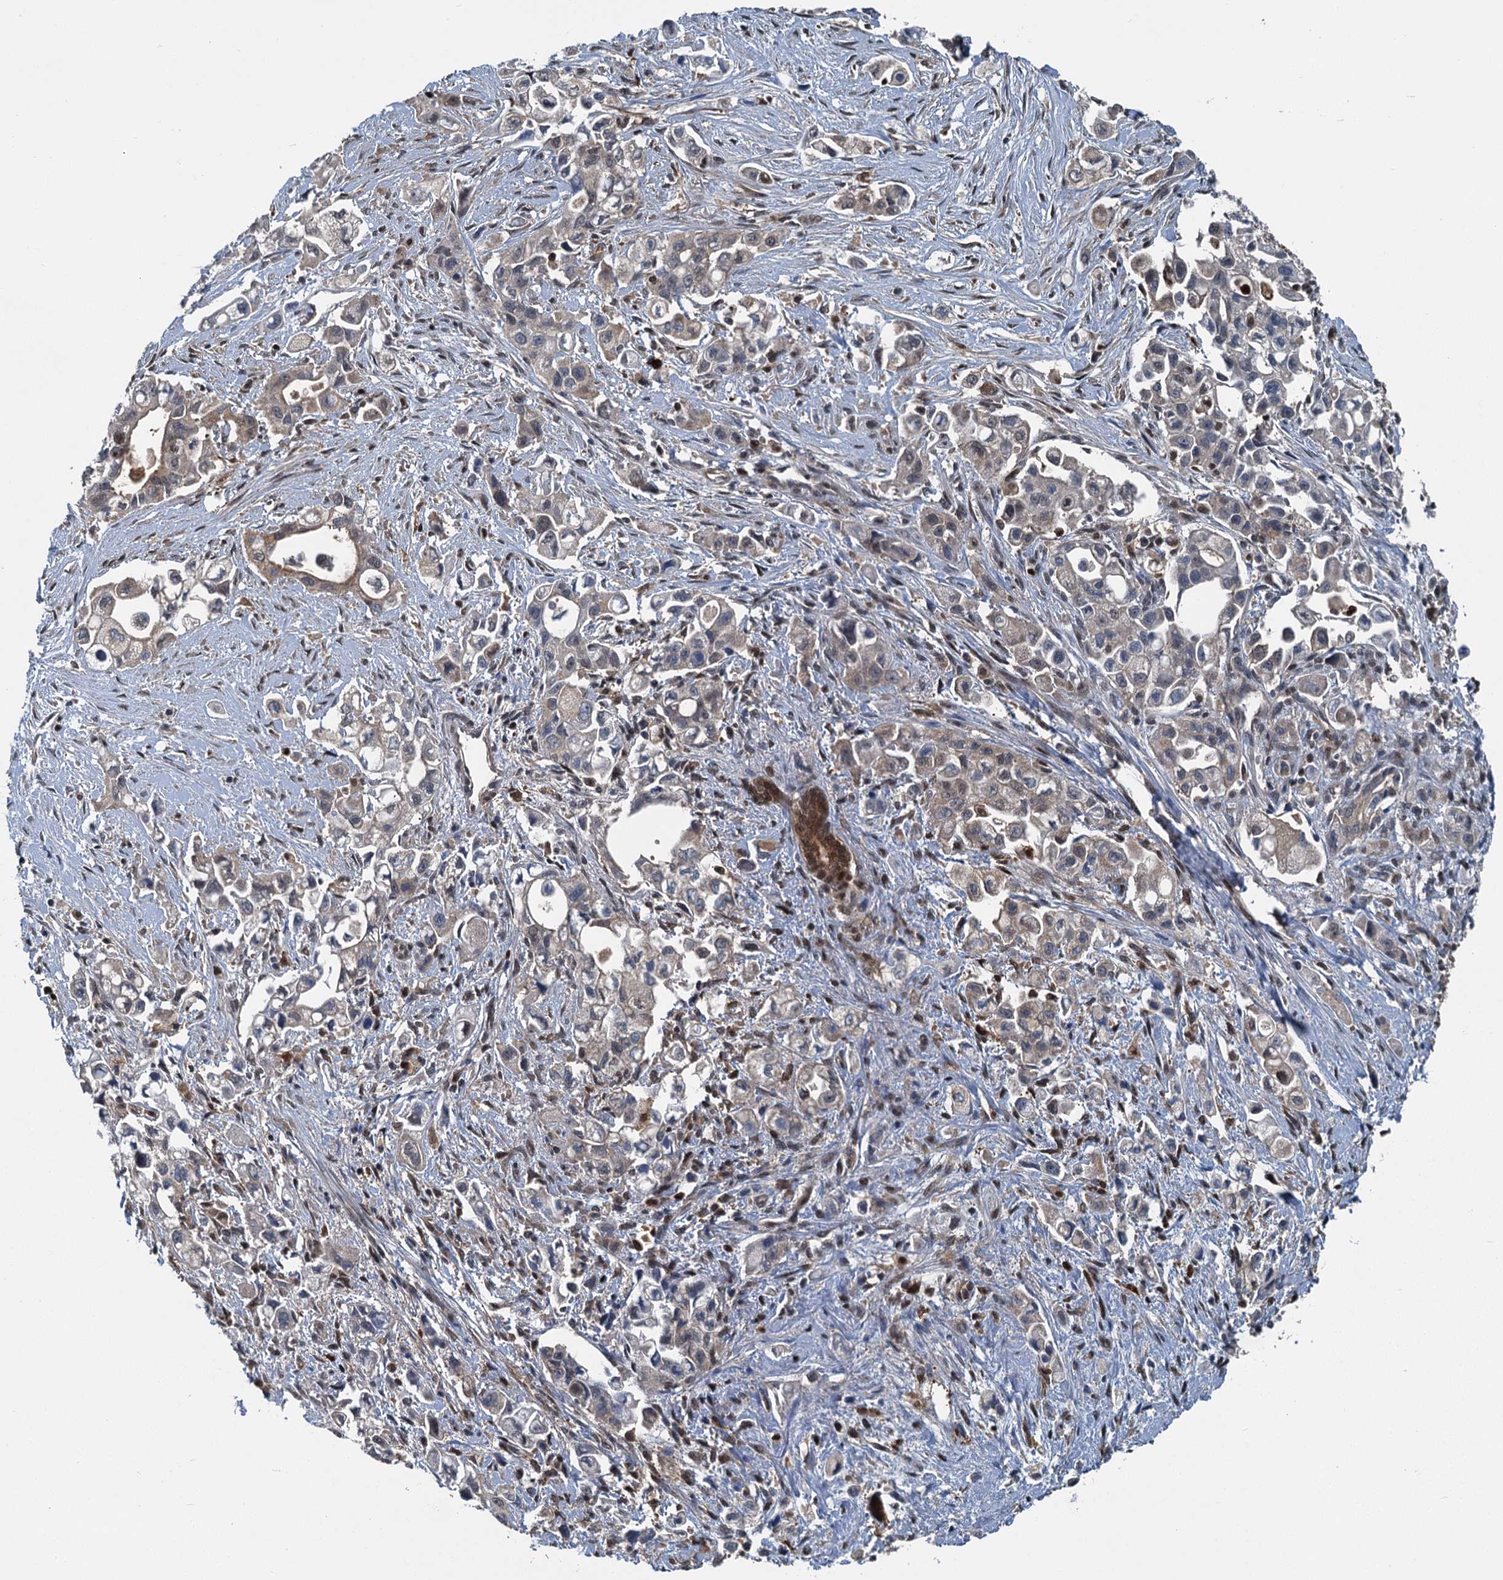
{"staining": {"intensity": "weak", "quantity": "<25%", "location": "cytoplasmic/membranous"}, "tissue": "pancreatic cancer", "cell_type": "Tumor cells", "image_type": "cancer", "snomed": [{"axis": "morphology", "description": "Adenocarcinoma, NOS"}, {"axis": "topography", "description": "Pancreas"}], "caption": "Tumor cells are negative for brown protein staining in adenocarcinoma (pancreatic).", "gene": "GPI", "patient": {"sex": "female", "age": 66}}